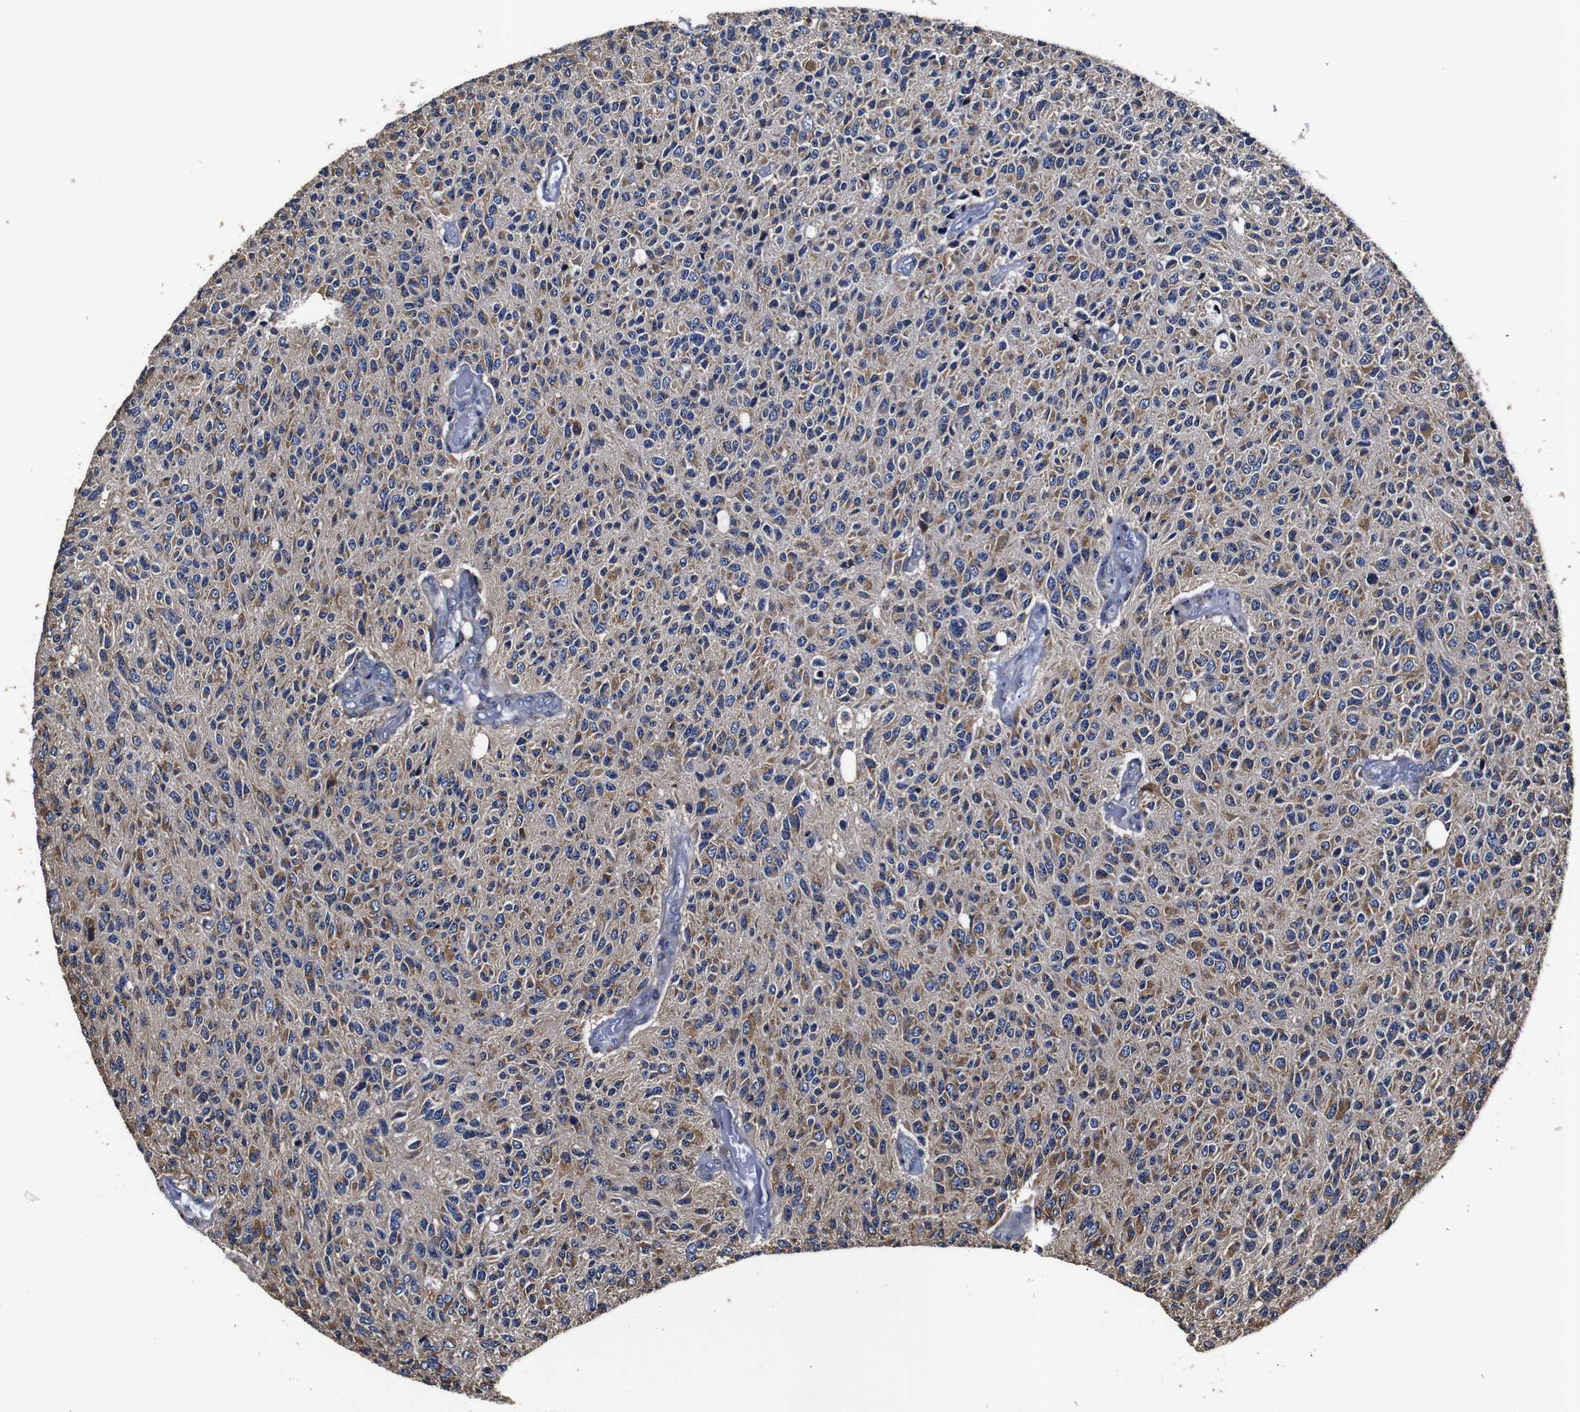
{"staining": {"intensity": "weak", "quantity": ">75%", "location": "cytoplasmic/membranous"}, "tissue": "glioma", "cell_type": "Tumor cells", "image_type": "cancer", "snomed": [{"axis": "morphology", "description": "Glioma, malignant, High grade"}, {"axis": "topography", "description": "pancreas cauda"}], "caption": "Immunohistochemistry (IHC) photomicrograph of human glioma stained for a protein (brown), which reveals low levels of weak cytoplasmic/membranous expression in approximately >75% of tumor cells.", "gene": "PPIB", "patient": {"sex": "male", "age": 60}}